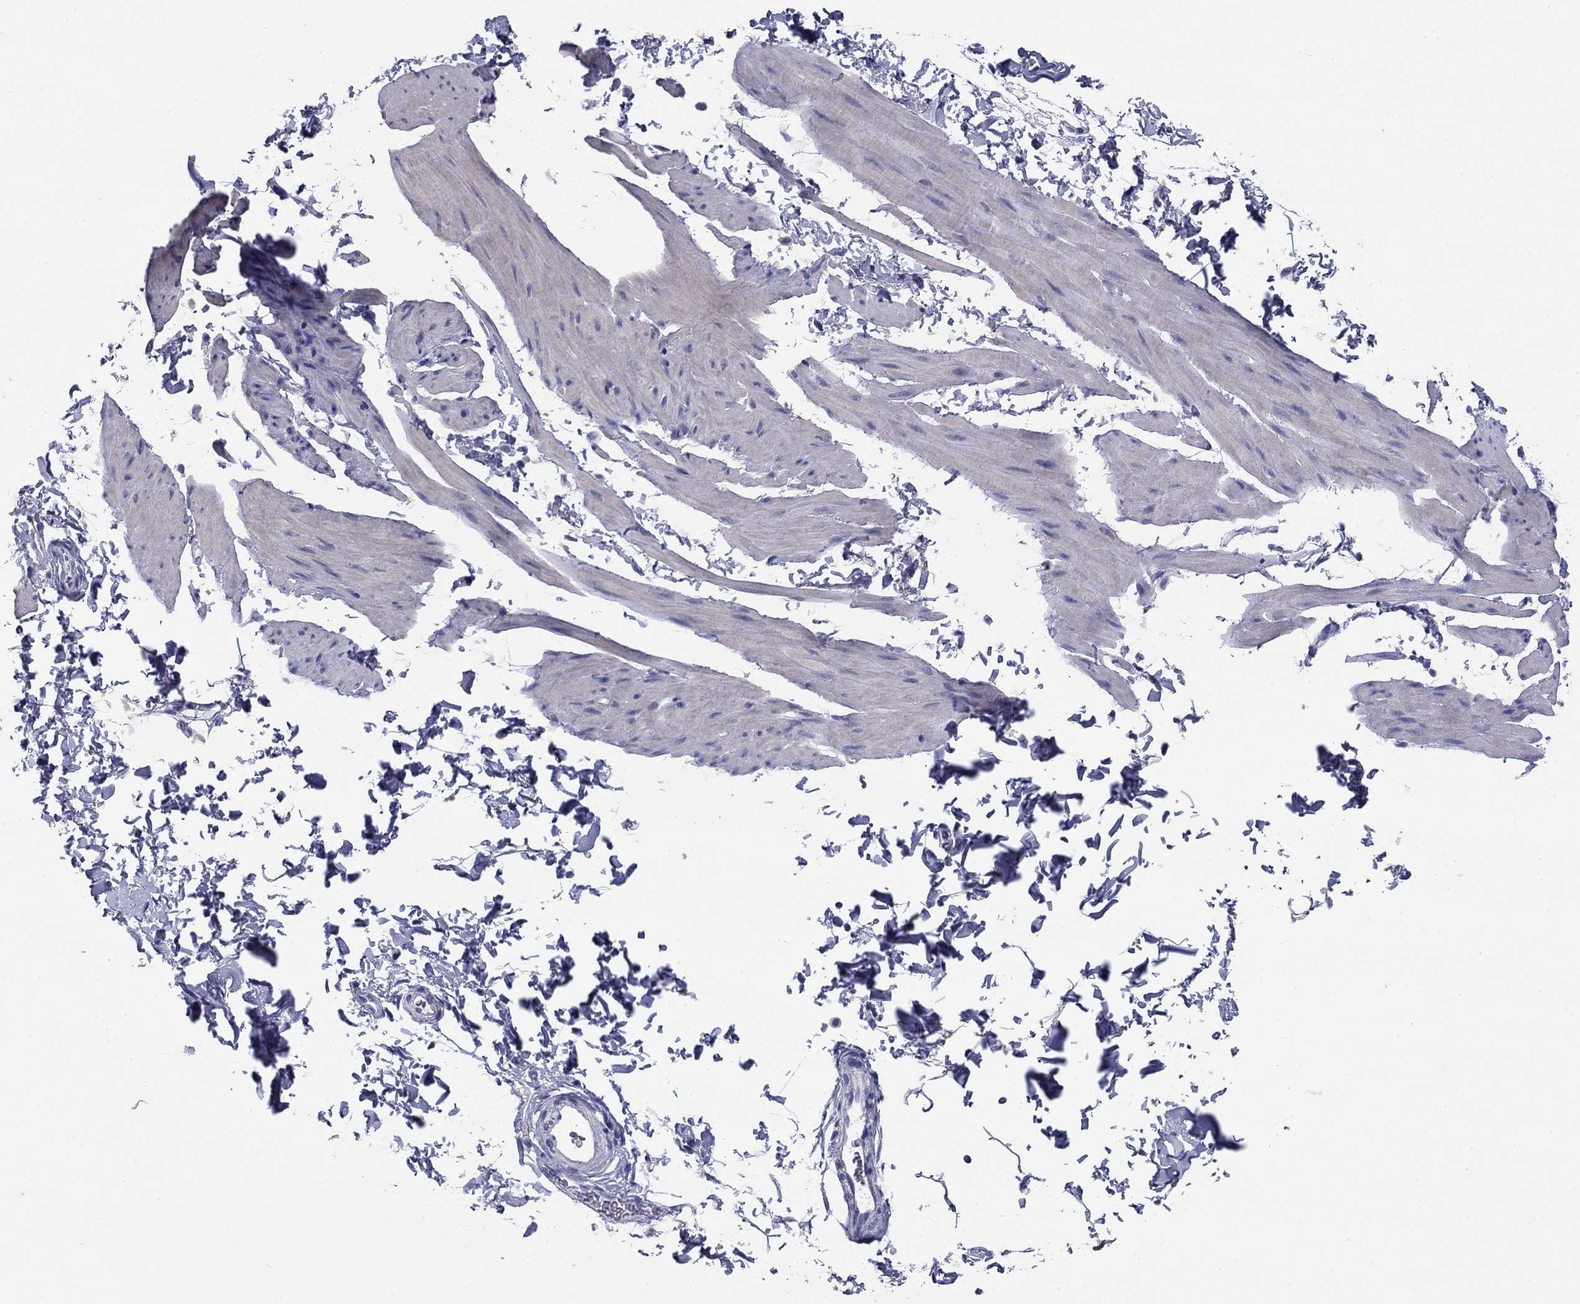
{"staining": {"intensity": "negative", "quantity": "none", "location": "none"}, "tissue": "smooth muscle", "cell_type": "Smooth muscle cells", "image_type": "normal", "snomed": [{"axis": "morphology", "description": "Normal tissue, NOS"}, {"axis": "topography", "description": "Adipose tissue"}, {"axis": "topography", "description": "Smooth muscle"}, {"axis": "topography", "description": "Peripheral nerve tissue"}], "caption": "This is an immunohistochemistry histopathology image of normal smooth muscle. There is no positivity in smooth muscle cells.", "gene": "GRK7", "patient": {"sex": "male", "age": 83}}